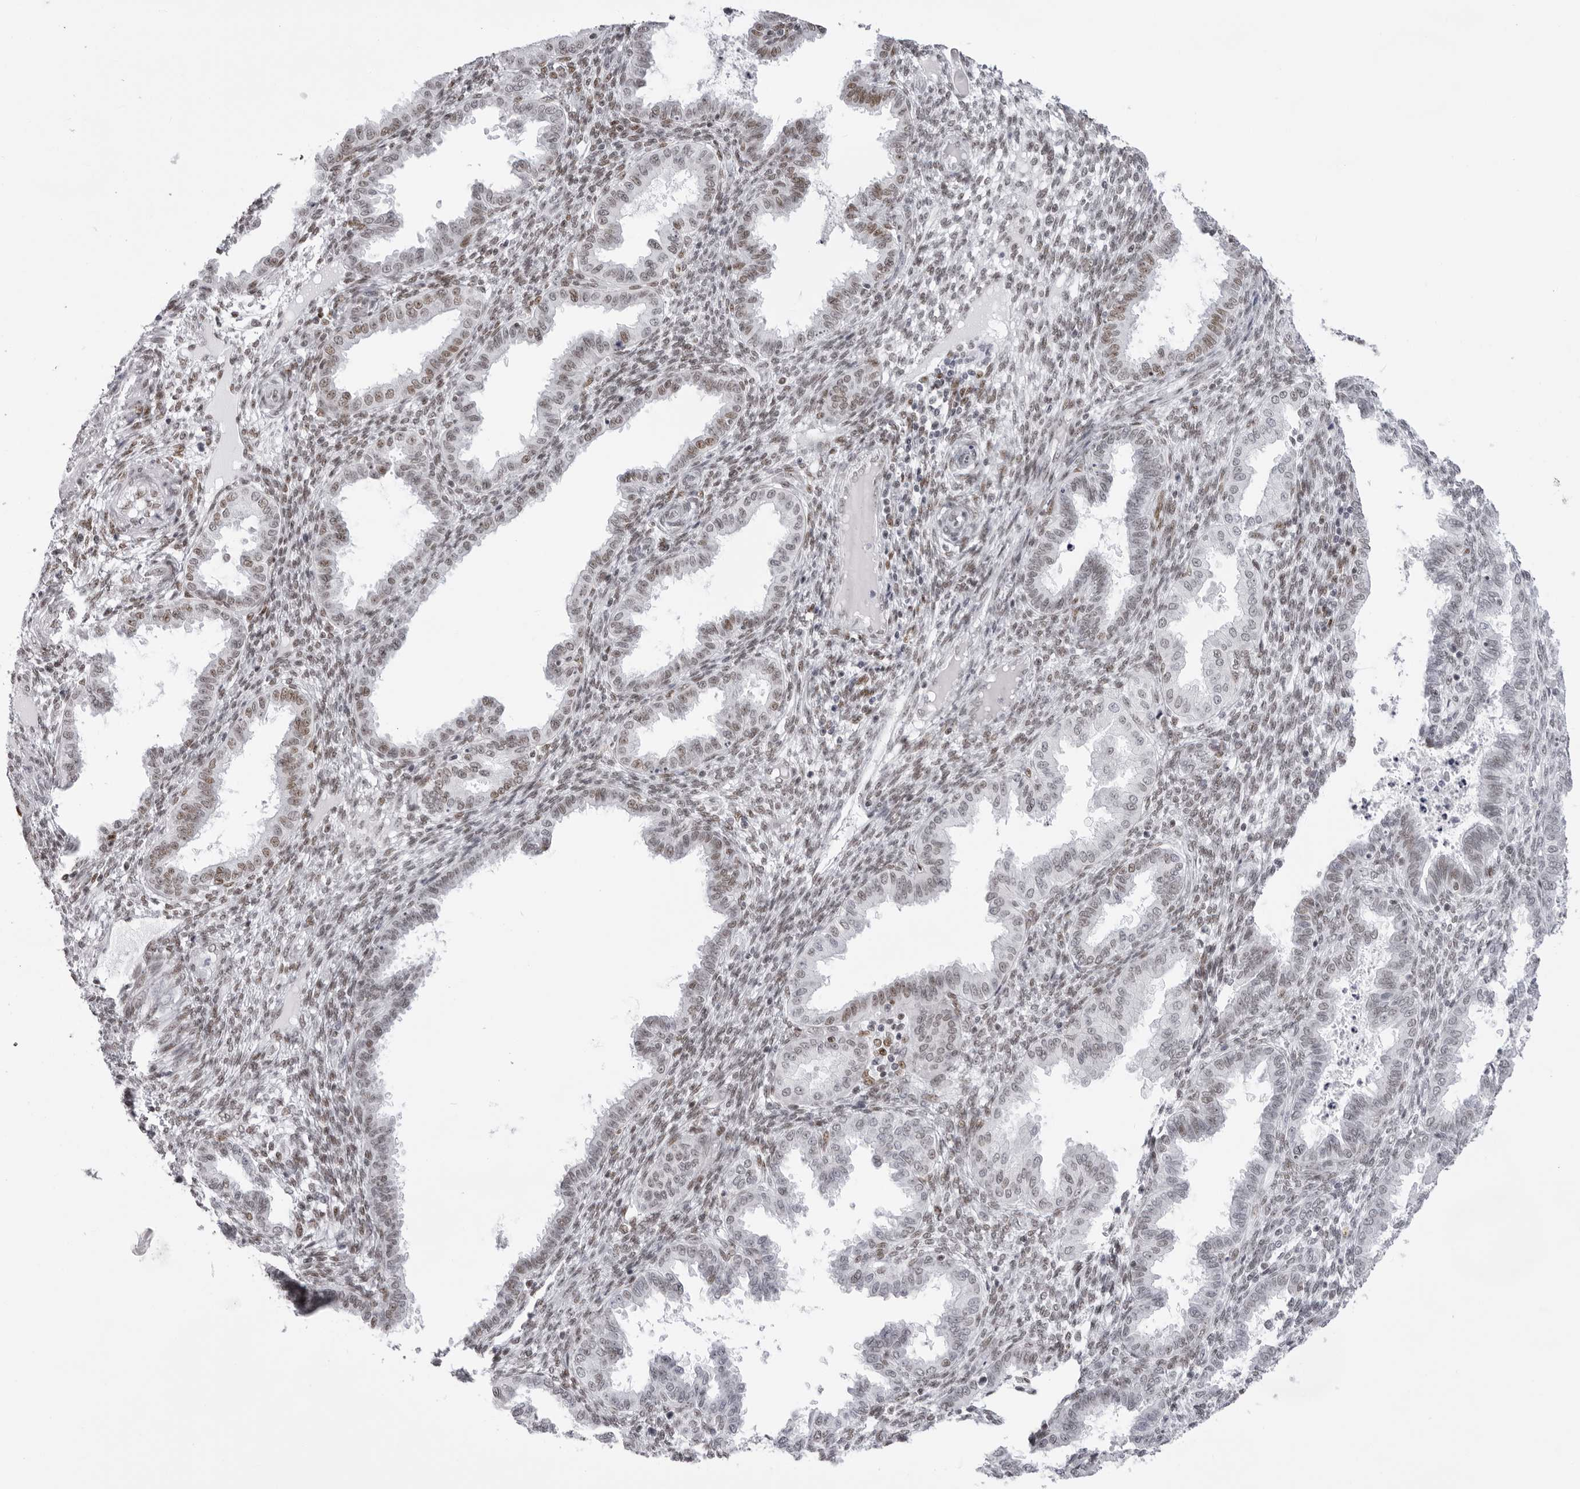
{"staining": {"intensity": "weak", "quantity": "25%-75%", "location": "nuclear"}, "tissue": "endometrium", "cell_type": "Cells in endometrial stroma", "image_type": "normal", "snomed": [{"axis": "morphology", "description": "Normal tissue, NOS"}, {"axis": "topography", "description": "Endometrium"}], "caption": "IHC of unremarkable endometrium exhibits low levels of weak nuclear staining in about 25%-75% of cells in endometrial stroma.", "gene": "IRF2BP2", "patient": {"sex": "female", "age": 33}}